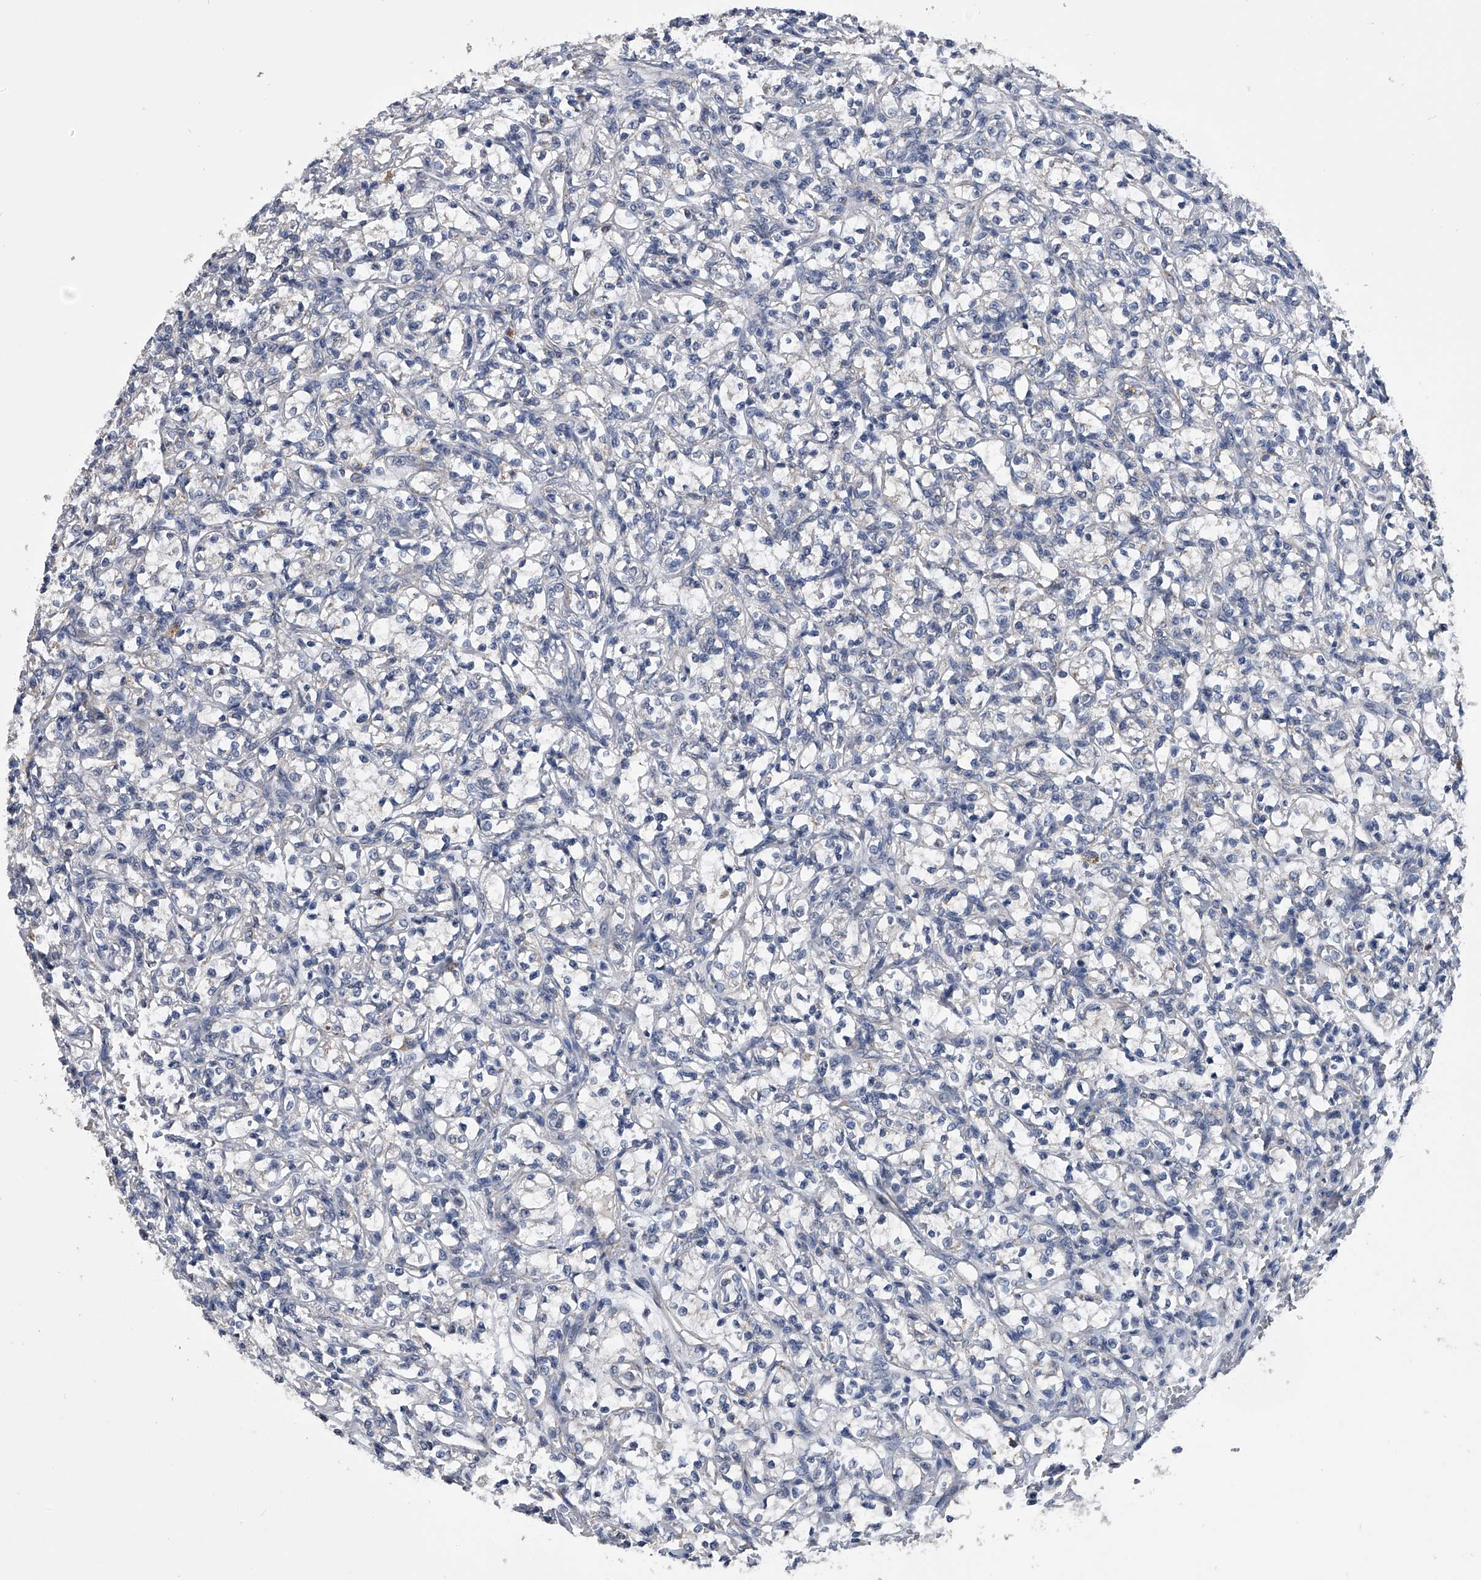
{"staining": {"intensity": "negative", "quantity": "none", "location": "none"}, "tissue": "renal cancer", "cell_type": "Tumor cells", "image_type": "cancer", "snomed": [{"axis": "morphology", "description": "Adenocarcinoma, NOS"}, {"axis": "topography", "description": "Kidney"}], "caption": "Human renal cancer (adenocarcinoma) stained for a protein using immunohistochemistry (IHC) shows no staining in tumor cells.", "gene": "OAT", "patient": {"sex": "female", "age": 69}}